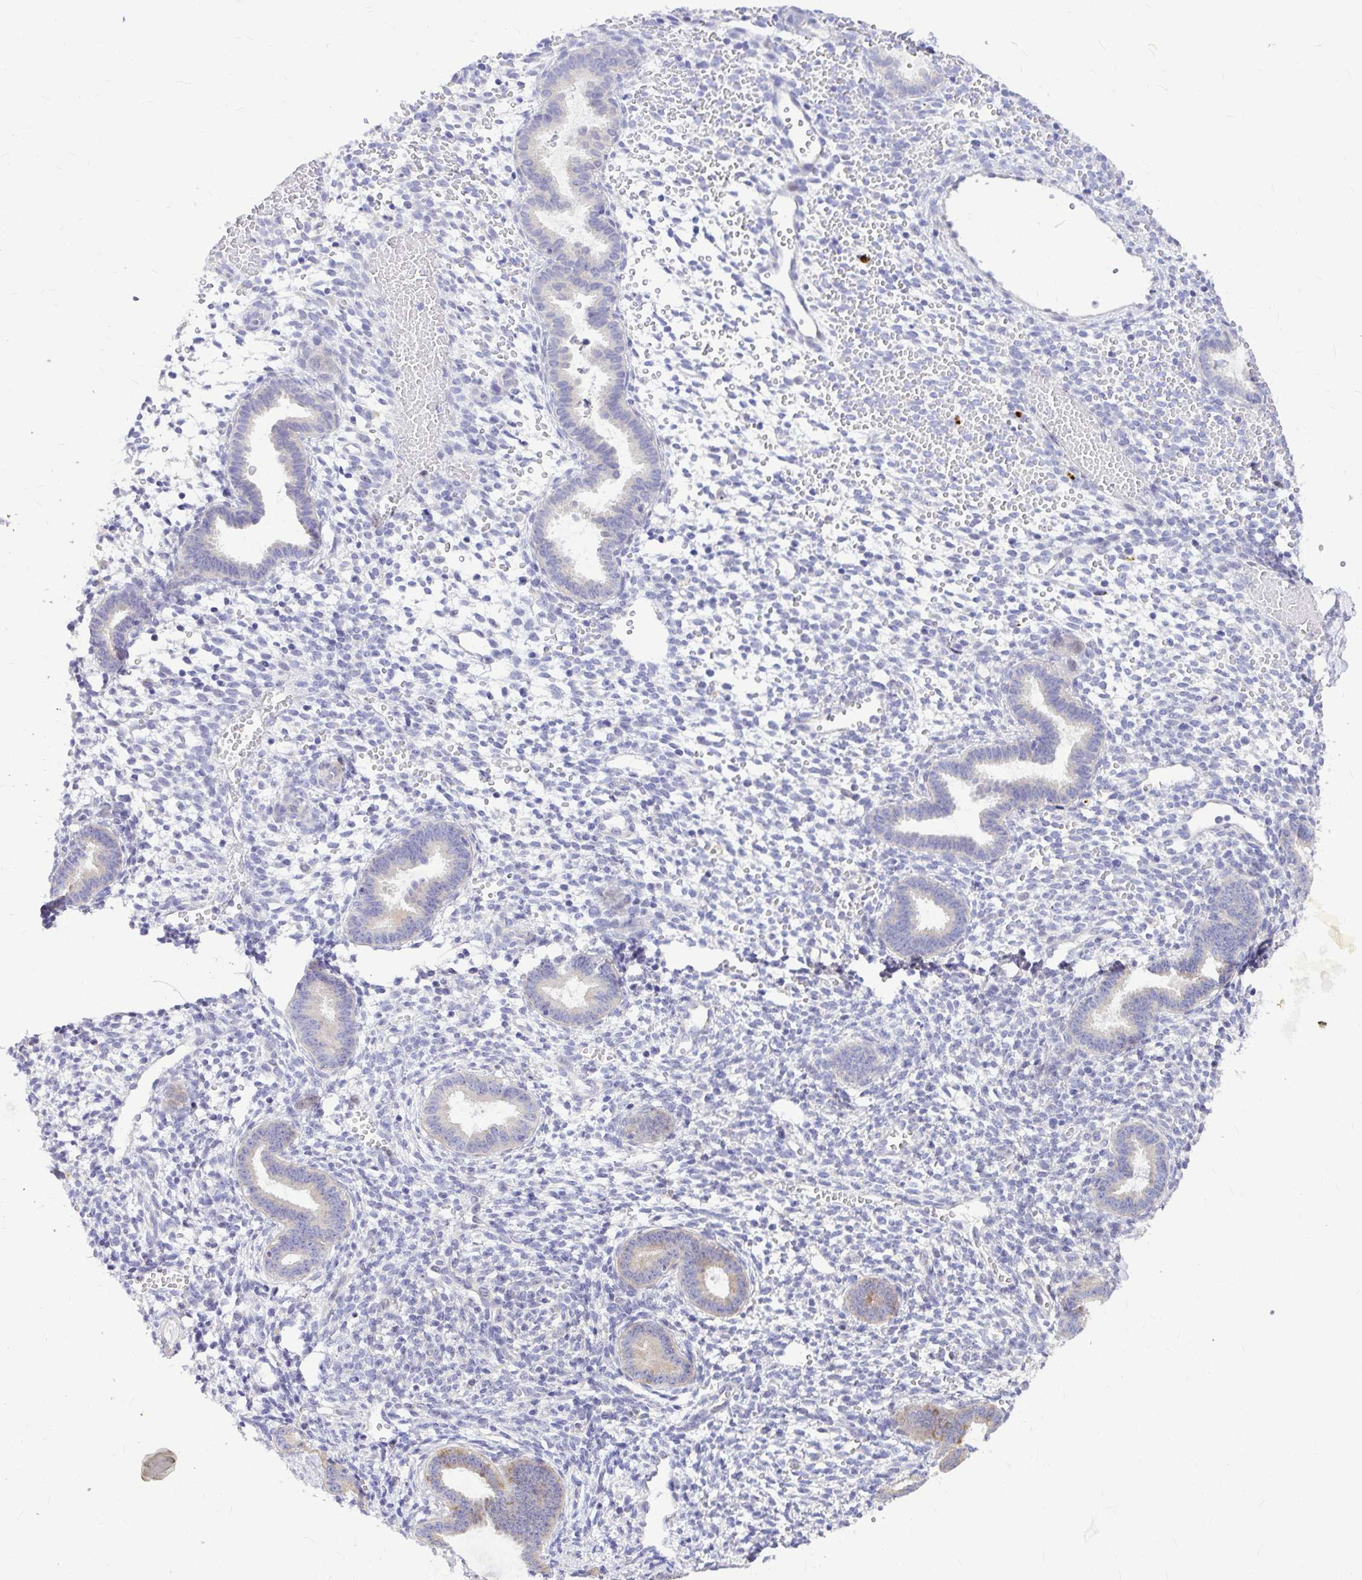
{"staining": {"intensity": "negative", "quantity": "none", "location": "none"}, "tissue": "endometrium", "cell_type": "Cells in endometrial stroma", "image_type": "normal", "snomed": [{"axis": "morphology", "description": "Normal tissue, NOS"}, {"axis": "topography", "description": "Endometrium"}], "caption": "Image shows no significant protein staining in cells in endometrial stroma of benign endometrium. (Stains: DAB immunohistochemistry with hematoxylin counter stain, Microscopy: brightfield microscopy at high magnification).", "gene": "GABBR2", "patient": {"sex": "female", "age": 36}}